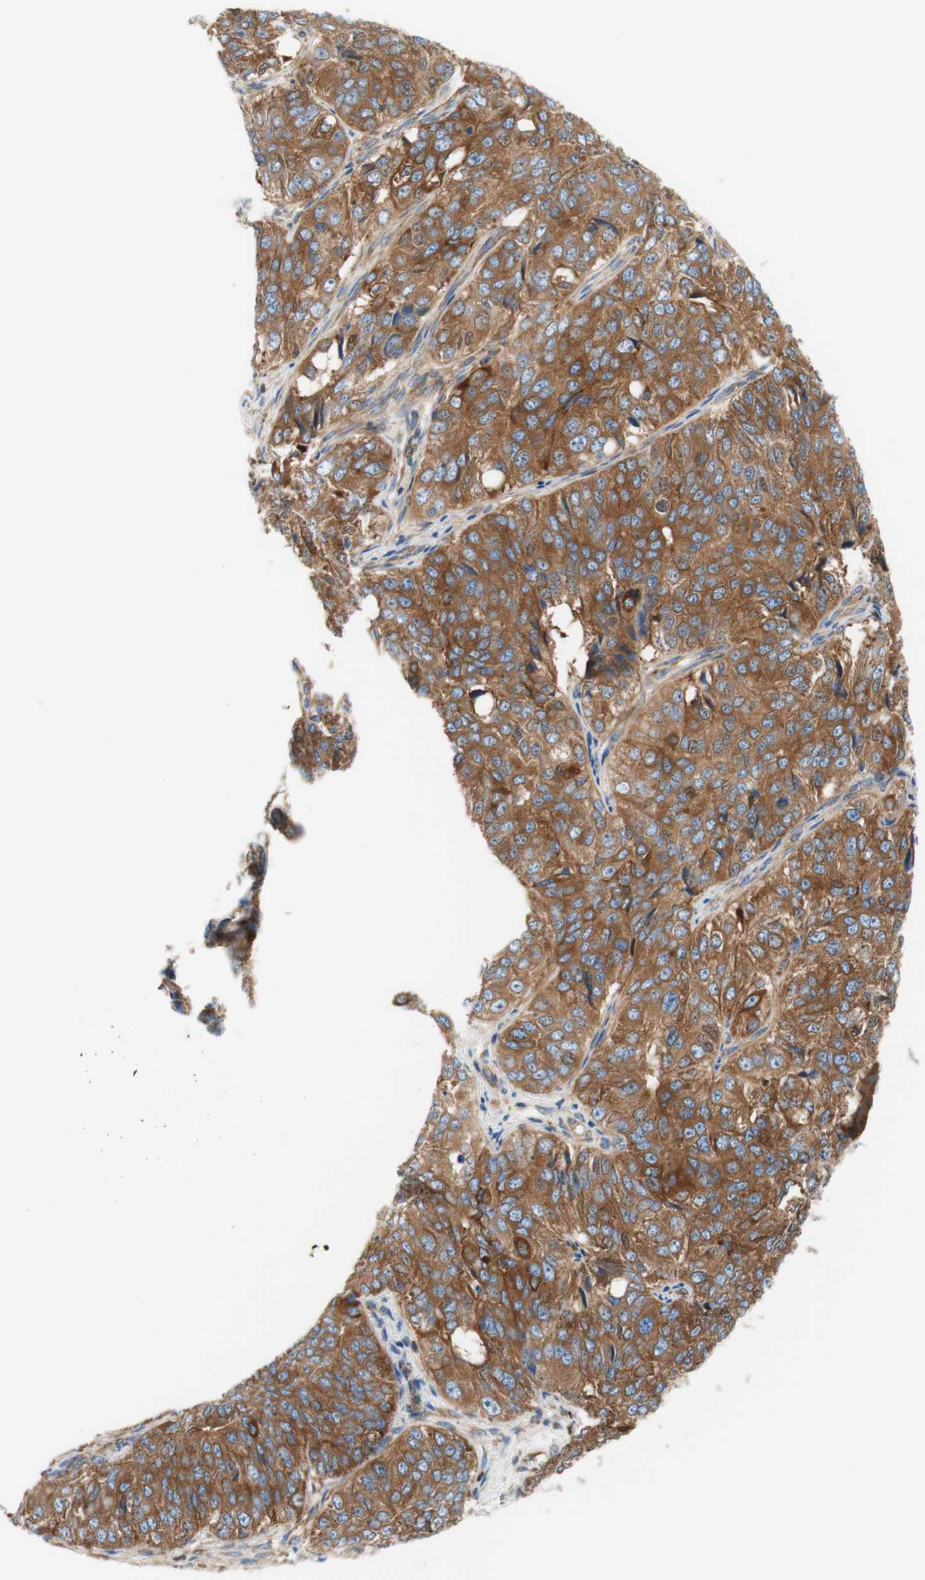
{"staining": {"intensity": "moderate", "quantity": ">75%", "location": "cytoplasmic/membranous"}, "tissue": "ovarian cancer", "cell_type": "Tumor cells", "image_type": "cancer", "snomed": [{"axis": "morphology", "description": "Carcinoma, endometroid"}, {"axis": "topography", "description": "Ovary"}], "caption": "This is a histology image of immunohistochemistry staining of ovarian cancer, which shows moderate expression in the cytoplasmic/membranous of tumor cells.", "gene": "STOM", "patient": {"sex": "female", "age": 51}}